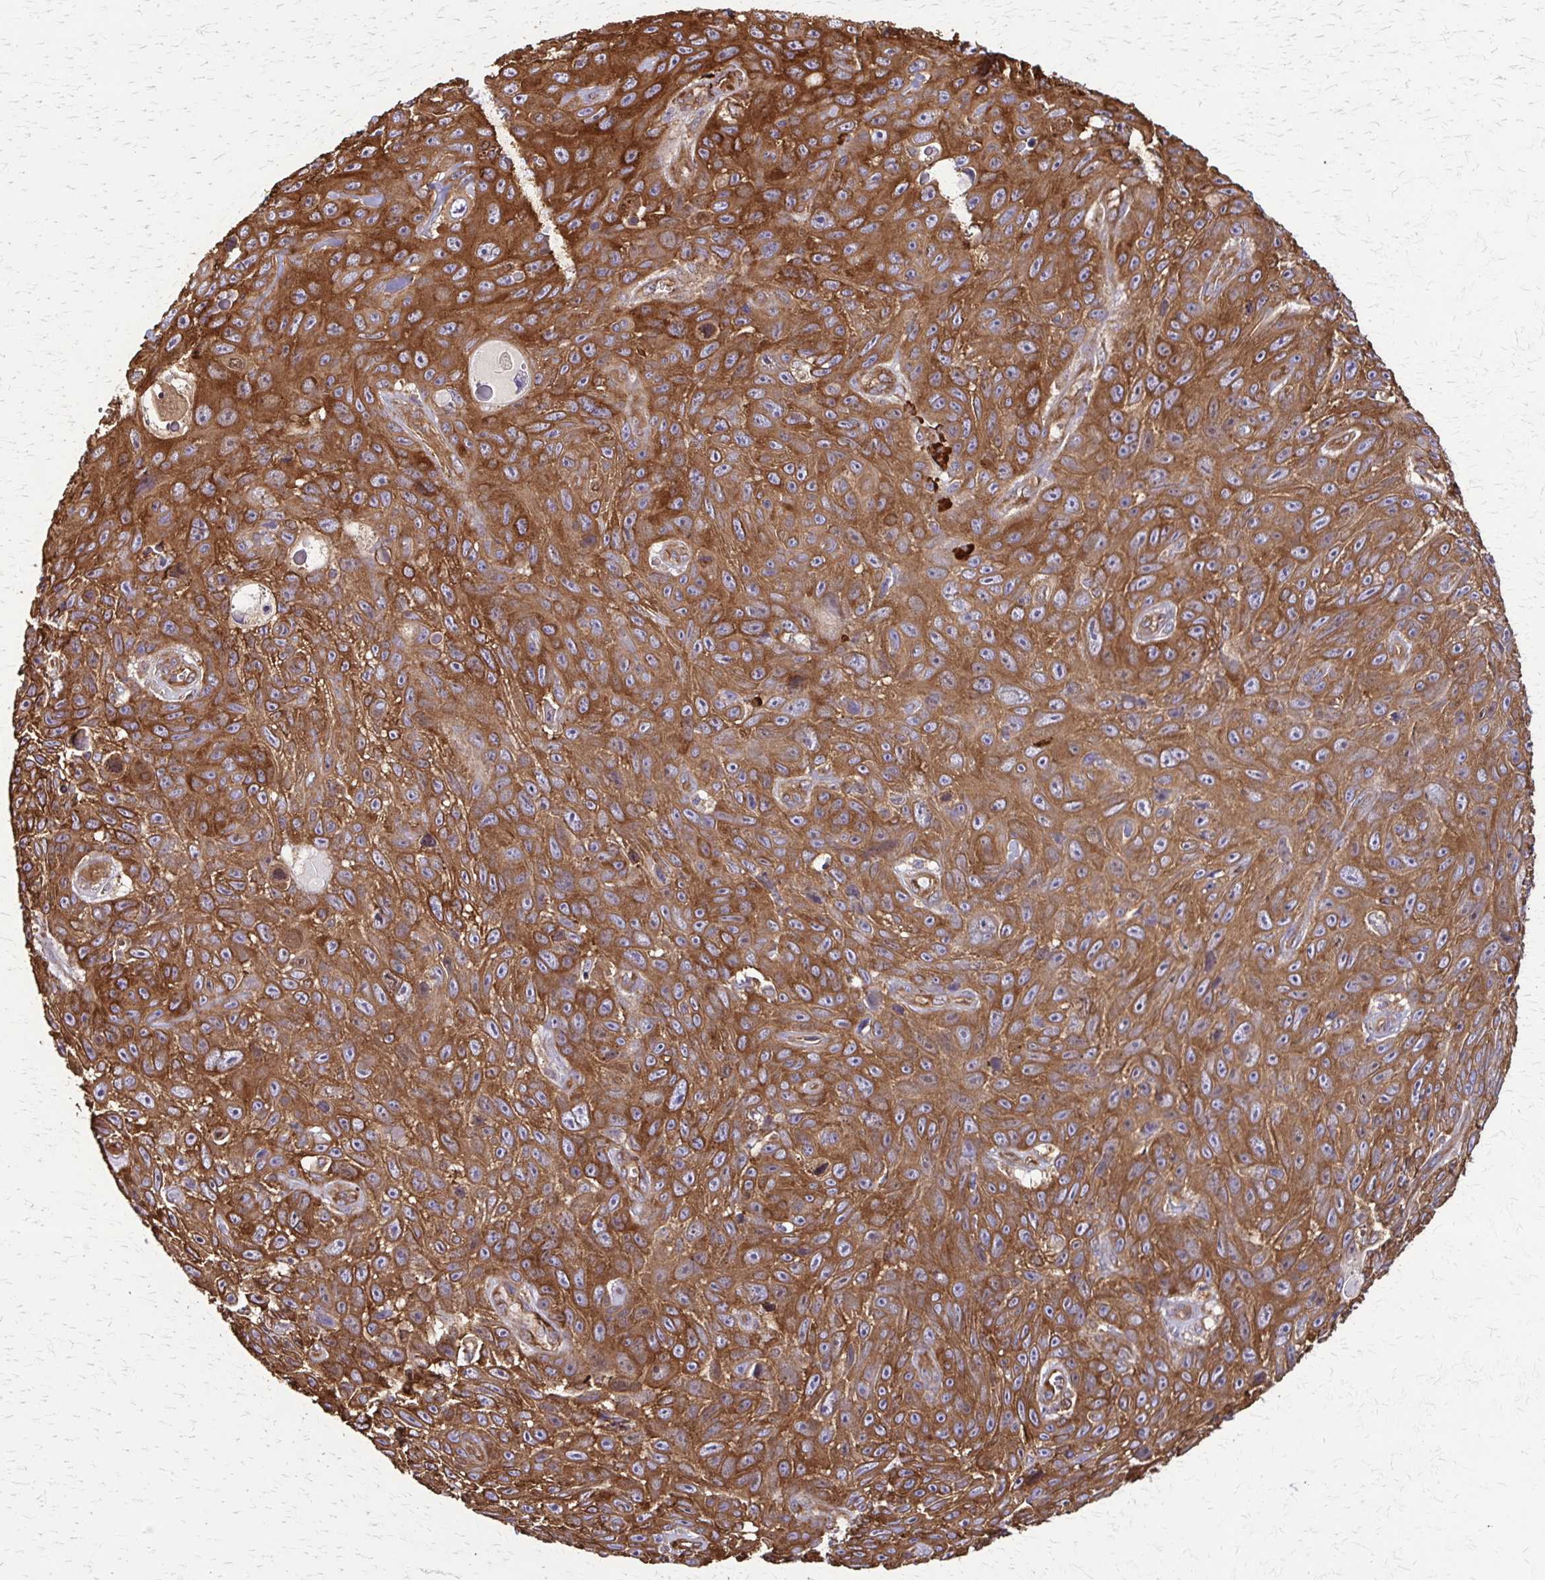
{"staining": {"intensity": "strong", "quantity": ">75%", "location": "cytoplasmic/membranous"}, "tissue": "skin cancer", "cell_type": "Tumor cells", "image_type": "cancer", "snomed": [{"axis": "morphology", "description": "Squamous cell carcinoma, NOS"}, {"axis": "topography", "description": "Skin"}], "caption": "About >75% of tumor cells in skin cancer exhibit strong cytoplasmic/membranous protein expression as visualized by brown immunohistochemical staining.", "gene": "EEF2", "patient": {"sex": "male", "age": 82}}